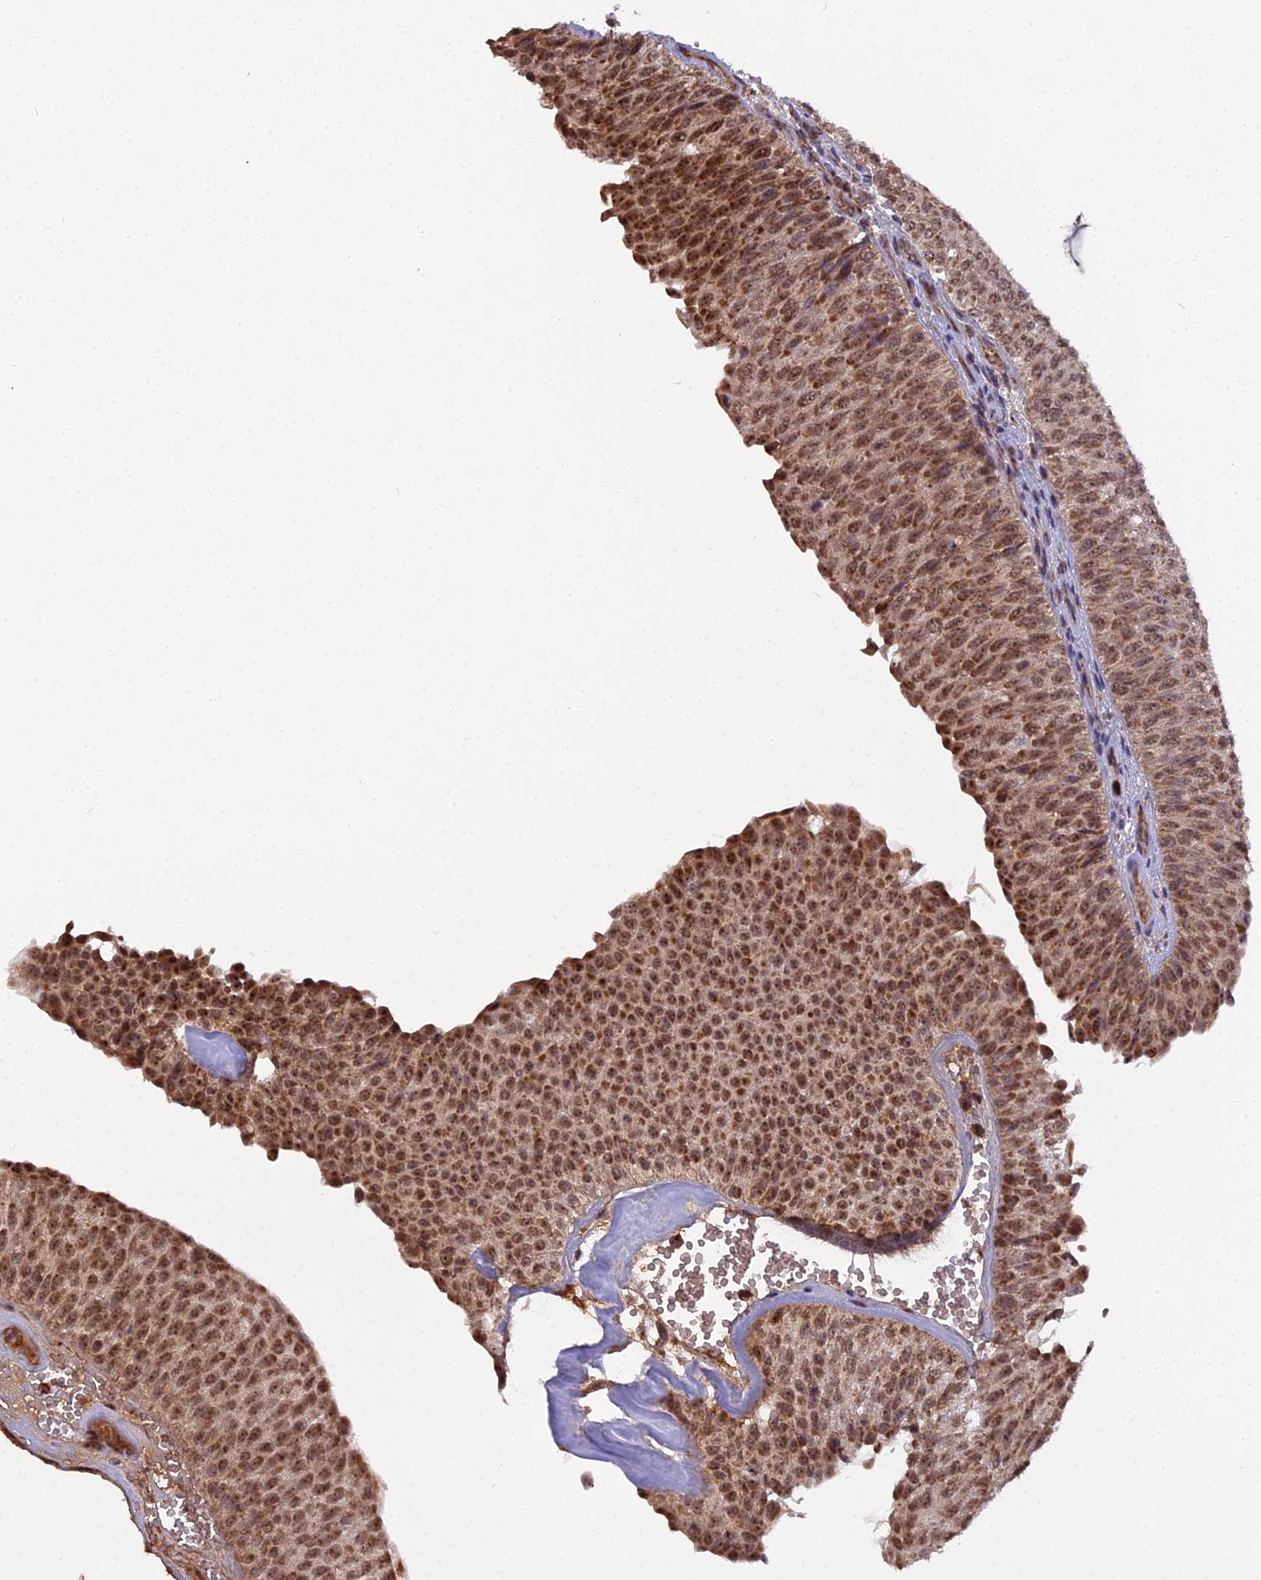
{"staining": {"intensity": "moderate", "quantity": ">75%", "location": "cytoplasmic/membranous,nuclear"}, "tissue": "urothelial cancer", "cell_type": "Tumor cells", "image_type": "cancer", "snomed": [{"axis": "morphology", "description": "Urothelial carcinoma, Low grade"}, {"axis": "topography", "description": "Urinary bladder"}], "caption": "A brown stain shows moderate cytoplasmic/membranous and nuclear staining of a protein in human urothelial cancer tumor cells.", "gene": "MEOX1", "patient": {"sex": "male", "age": 78}}